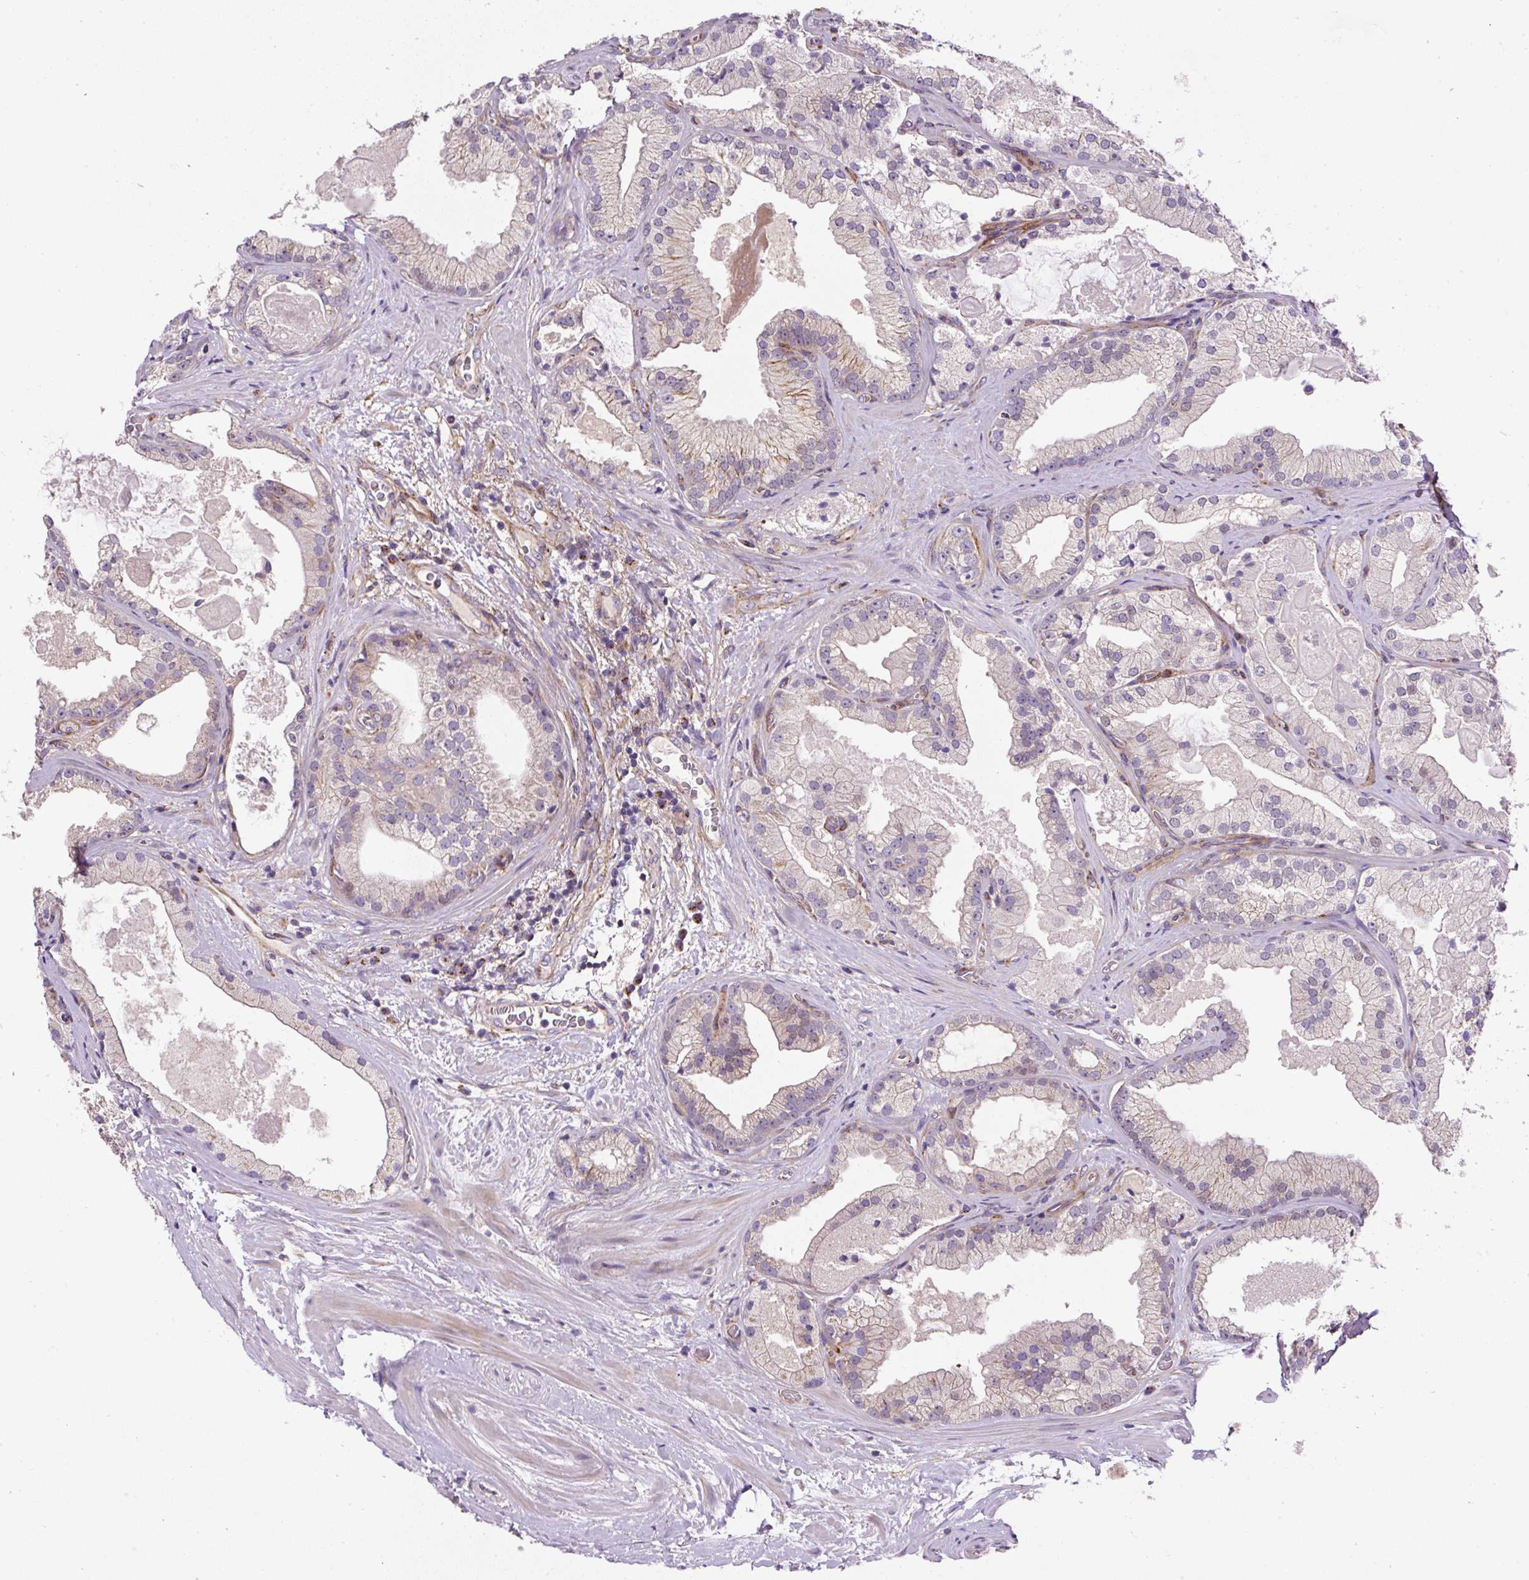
{"staining": {"intensity": "negative", "quantity": "none", "location": "none"}, "tissue": "prostate cancer", "cell_type": "Tumor cells", "image_type": "cancer", "snomed": [{"axis": "morphology", "description": "Adenocarcinoma, High grade"}, {"axis": "topography", "description": "Prostate"}], "caption": "The histopathology image exhibits no significant expression in tumor cells of prostate cancer (high-grade adenocarcinoma).", "gene": "RNF170", "patient": {"sex": "male", "age": 68}}